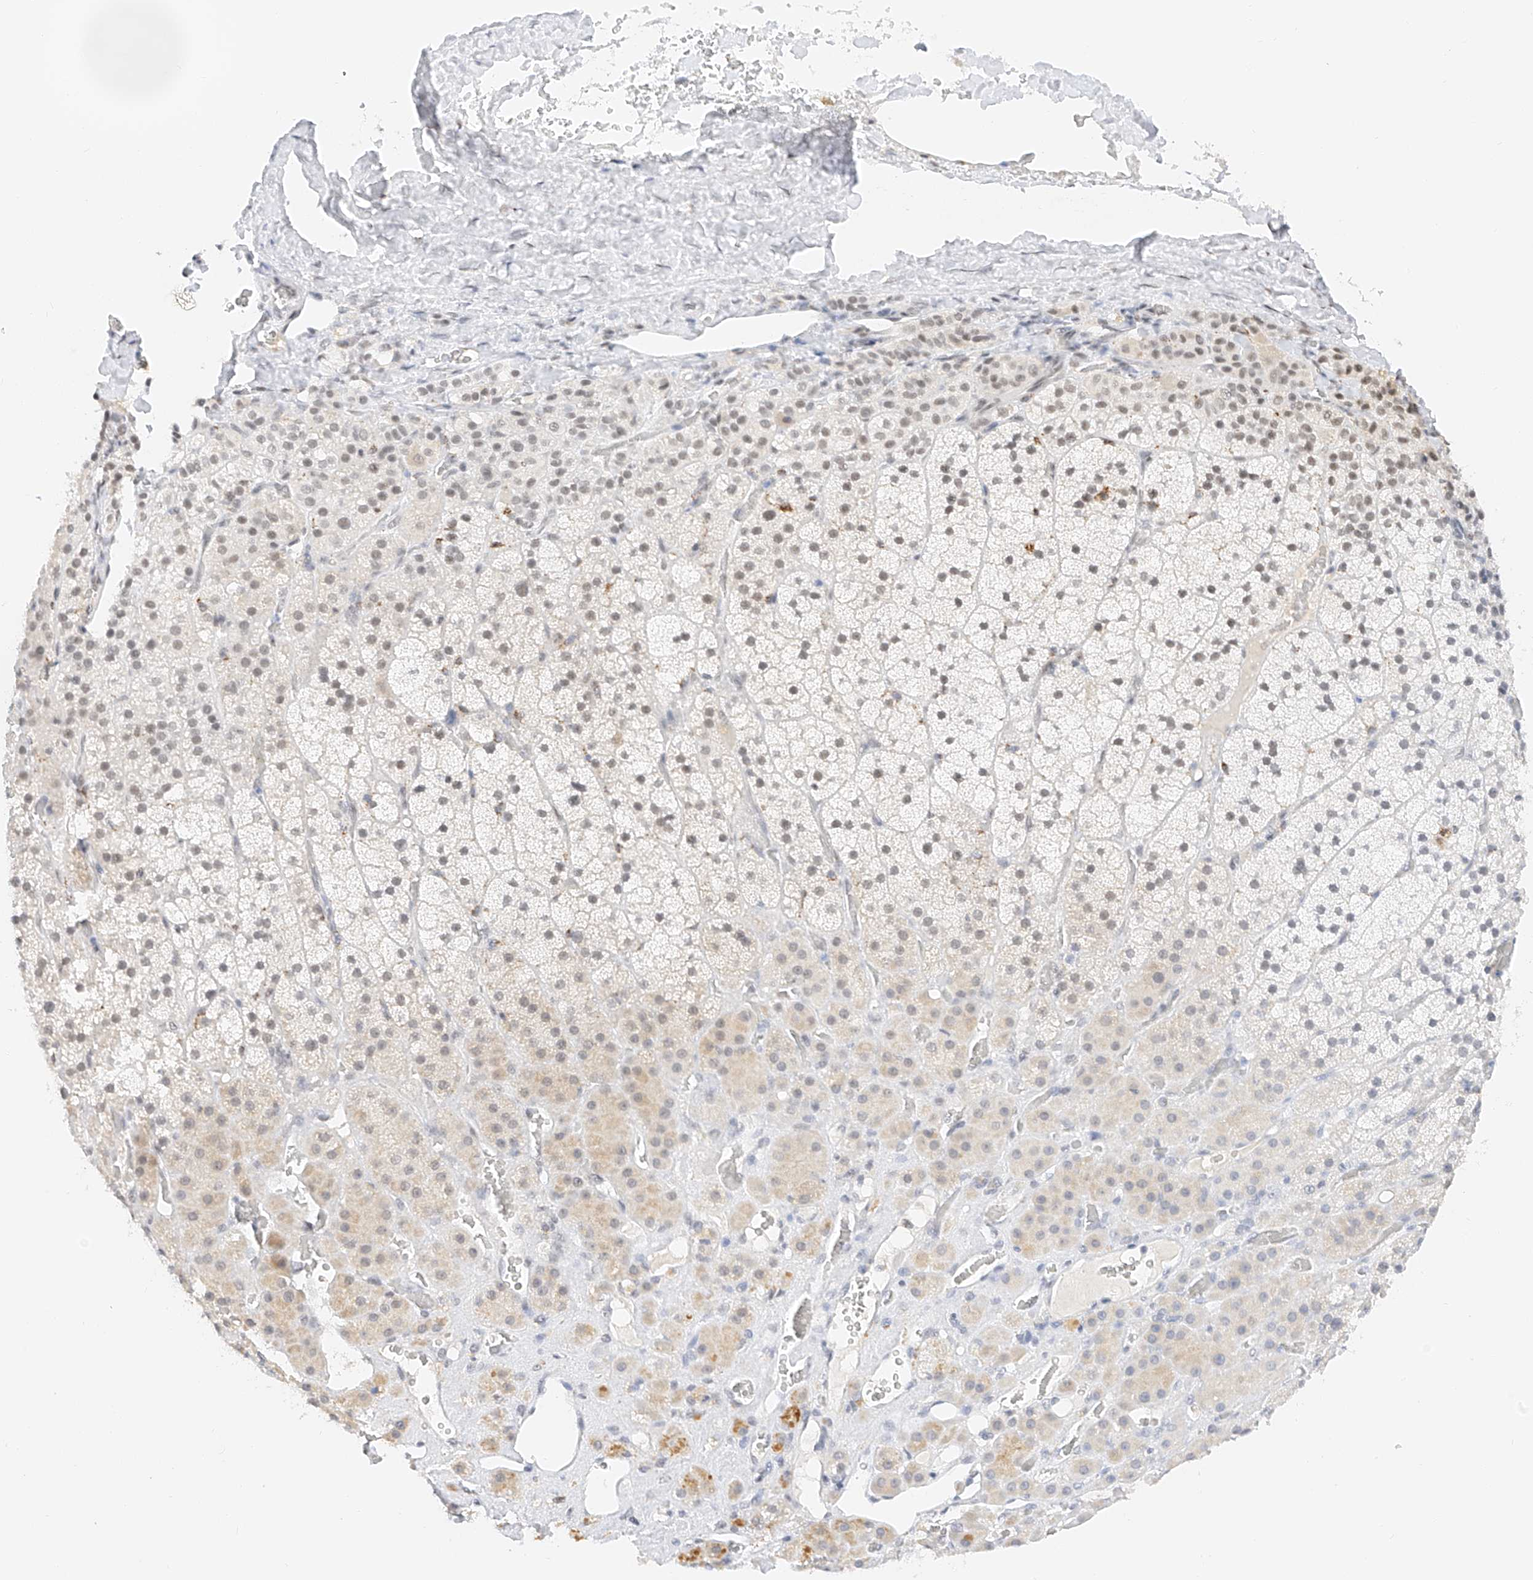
{"staining": {"intensity": "moderate", "quantity": "25%-75%", "location": "nuclear"}, "tissue": "adrenal gland", "cell_type": "Glandular cells", "image_type": "normal", "snomed": [{"axis": "morphology", "description": "Normal tissue, NOS"}, {"axis": "topography", "description": "Adrenal gland"}], "caption": "Immunohistochemistry (IHC) of benign adrenal gland exhibits medium levels of moderate nuclear positivity in approximately 25%-75% of glandular cells.", "gene": "NRF1", "patient": {"sex": "male", "age": 57}}